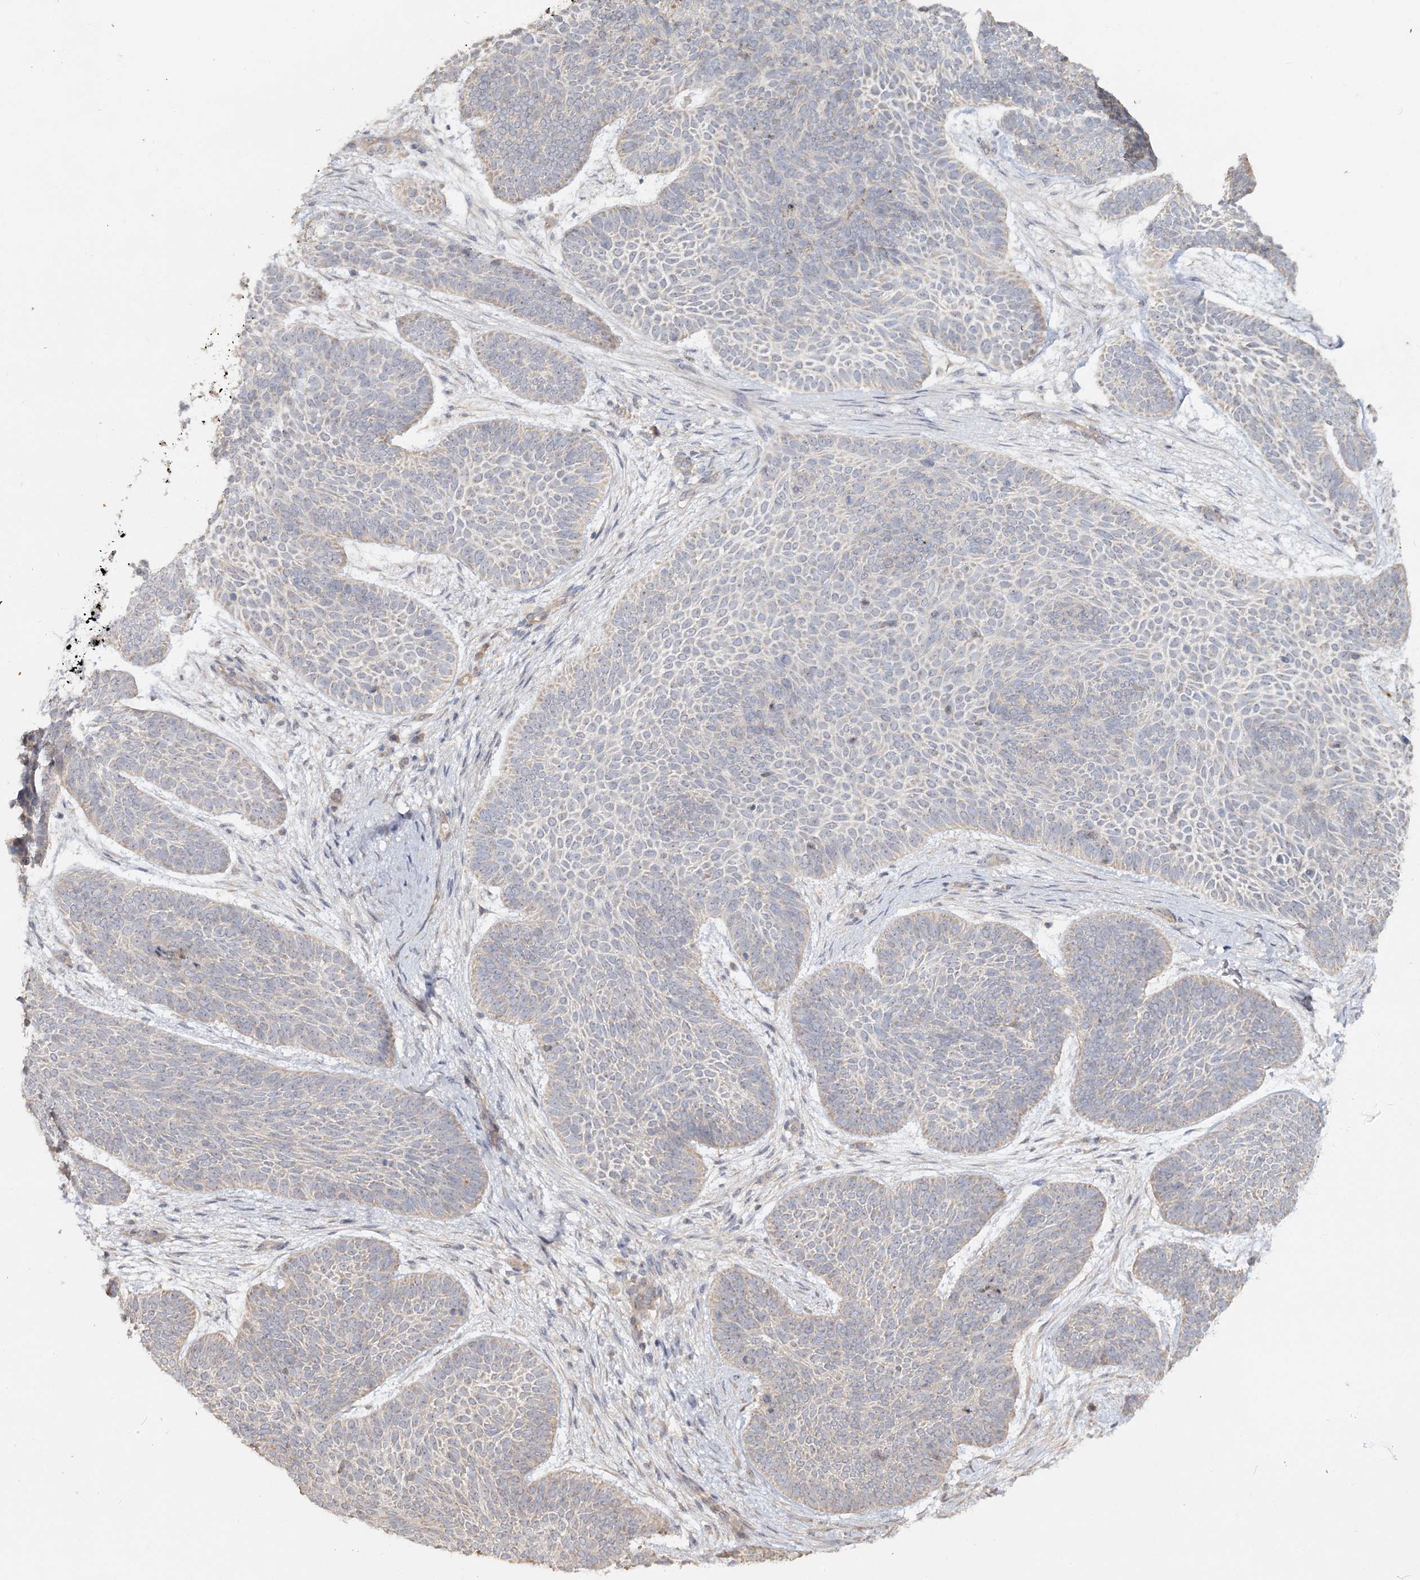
{"staining": {"intensity": "negative", "quantity": "none", "location": "none"}, "tissue": "skin cancer", "cell_type": "Tumor cells", "image_type": "cancer", "snomed": [{"axis": "morphology", "description": "Basal cell carcinoma"}, {"axis": "topography", "description": "Skin"}], "caption": "High power microscopy micrograph of an immunohistochemistry histopathology image of skin cancer (basal cell carcinoma), revealing no significant staining in tumor cells.", "gene": "ANGPTL5", "patient": {"sex": "male", "age": 85}}